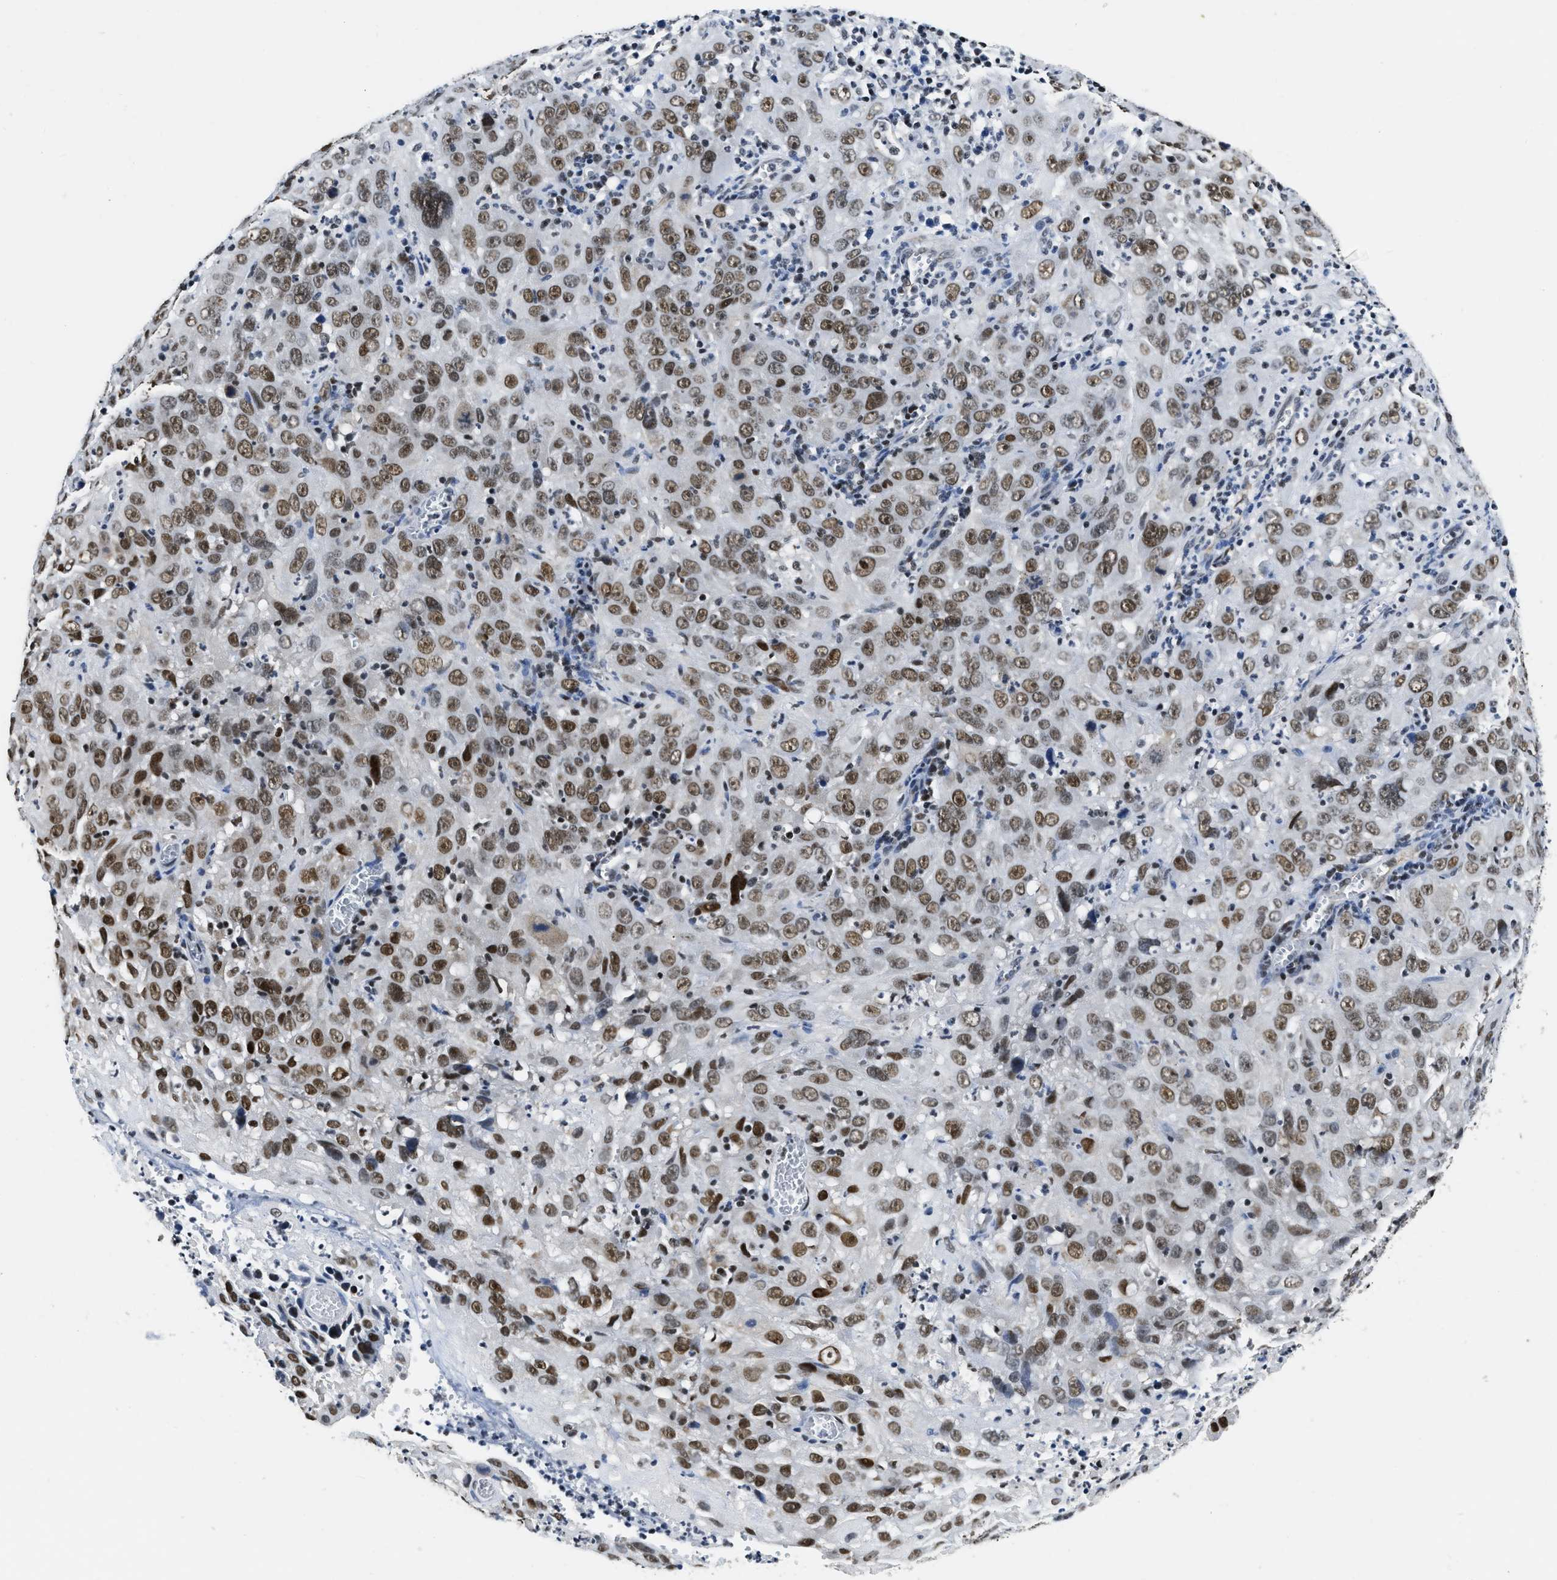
{"staining": {"intensity": "moderate", "quantity": ">75%", "location": "nuclear"}, "tissue": "cervical cancer", "cell_type": "Tumor cells", "image_type": "cancer", "snomed": [{"axis": "morphology", "description": "Squamous cell carcinoma, NOS"}, {"axis": "topography", "description": "Cervix"}], "caption": "Cervical cancer tissue demonstrates moderate nuclear staining in approximately >75% of tumor cells, visualized by immunohistochemistry. (Brightfield microscopy of DAB IHC at high magnification).", "gene": "CCNE1", "patient": {"sex": "female", "age": 32}}